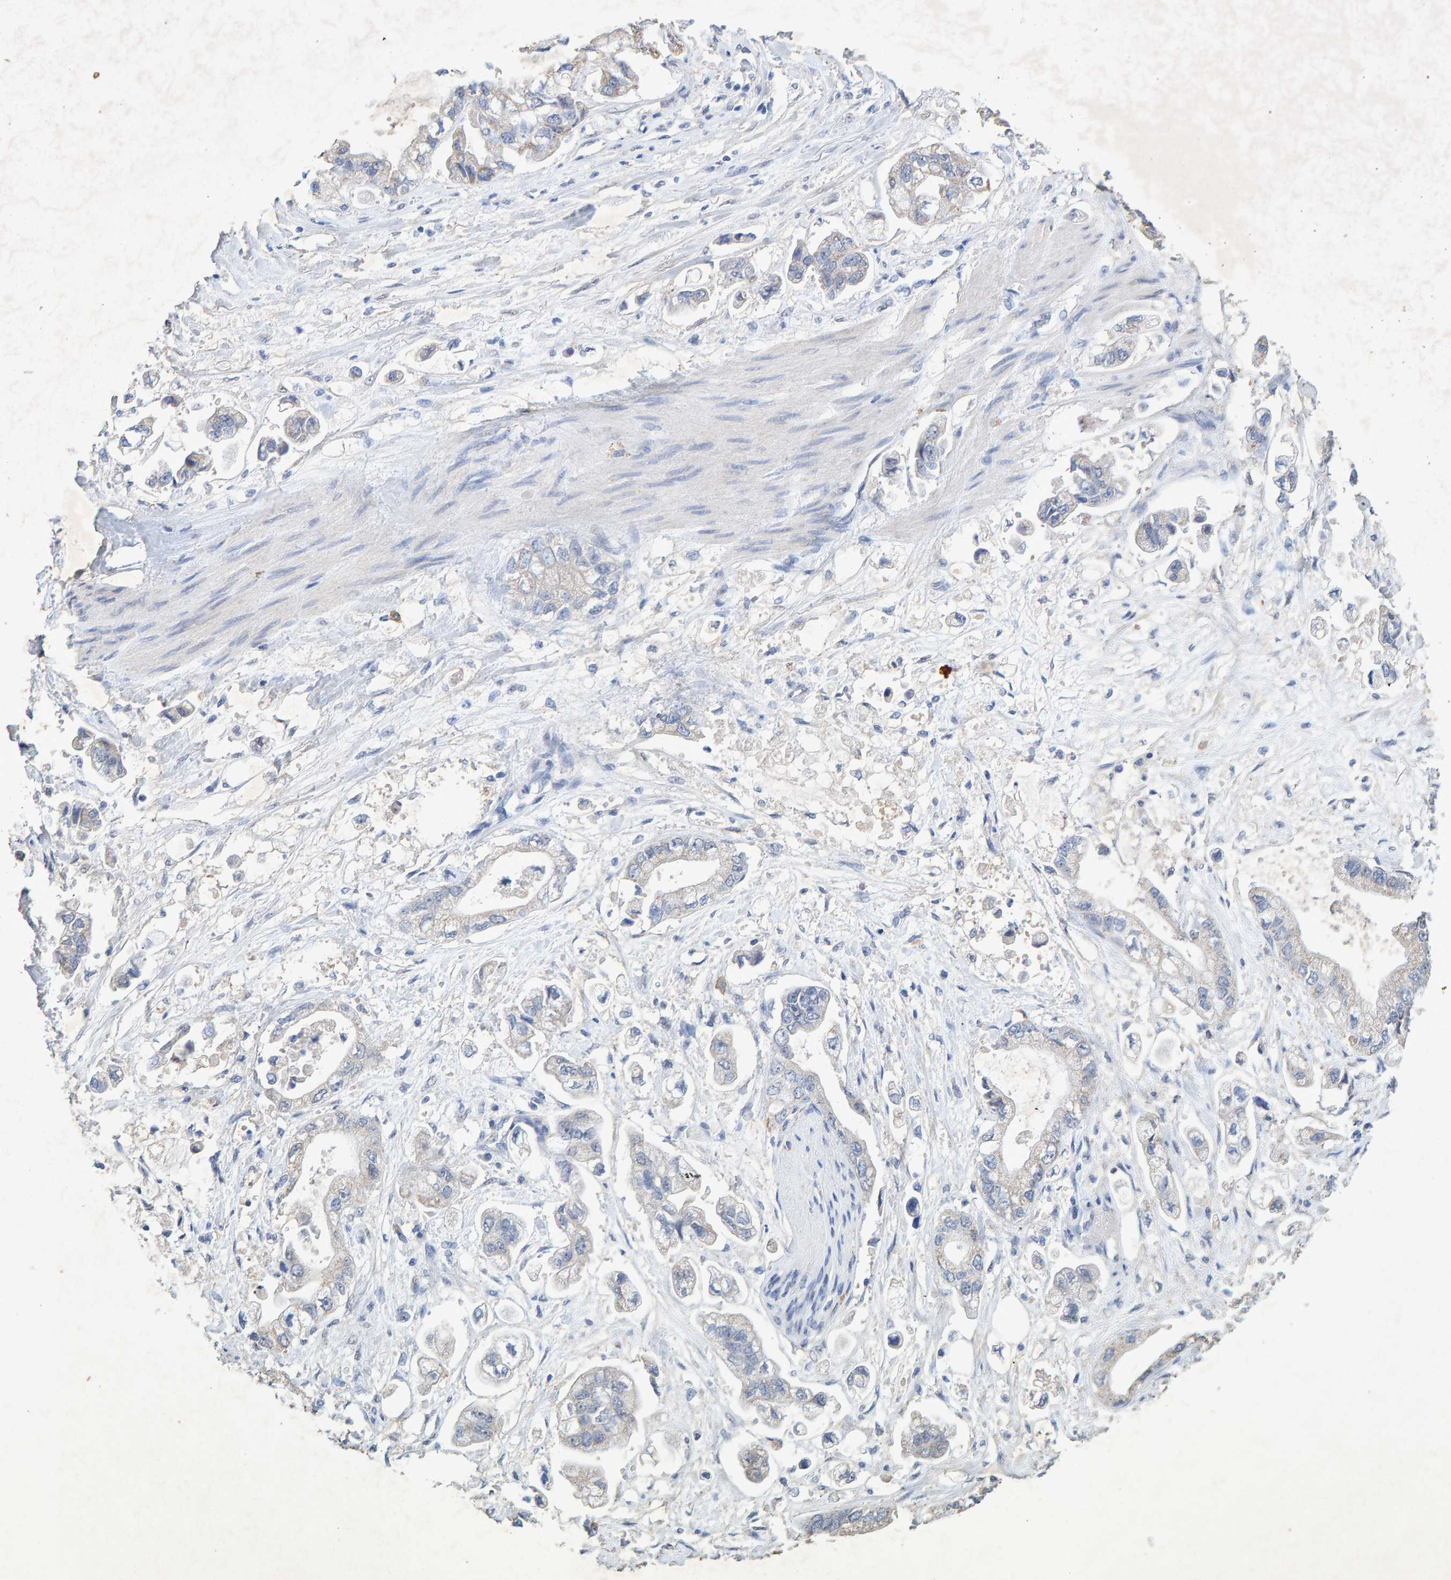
{"staining": {"intensity": "negative", "quantity": "none", "location": "none"}, "tissue": "stomach cancer", "cell_type": "Tumor cells", "image_type": "cancer", "snomed": [{"axis": "morphology", "description": "Normal tissue, NOS"}, {"axis": "morphology", "description": "Adenocarcinoma, NOS"}, {"axis": "topography", "description": "Stomach"}], "caption": "Immunohistochemistry of human stomach cancer reveals no positivity in tumor cells. The staining is performed using DAB brown chromogen with nuclei counter-stained in using hematoxylin.", "gene": "CTH", "patient": {"sex": "male", "age": 62}}